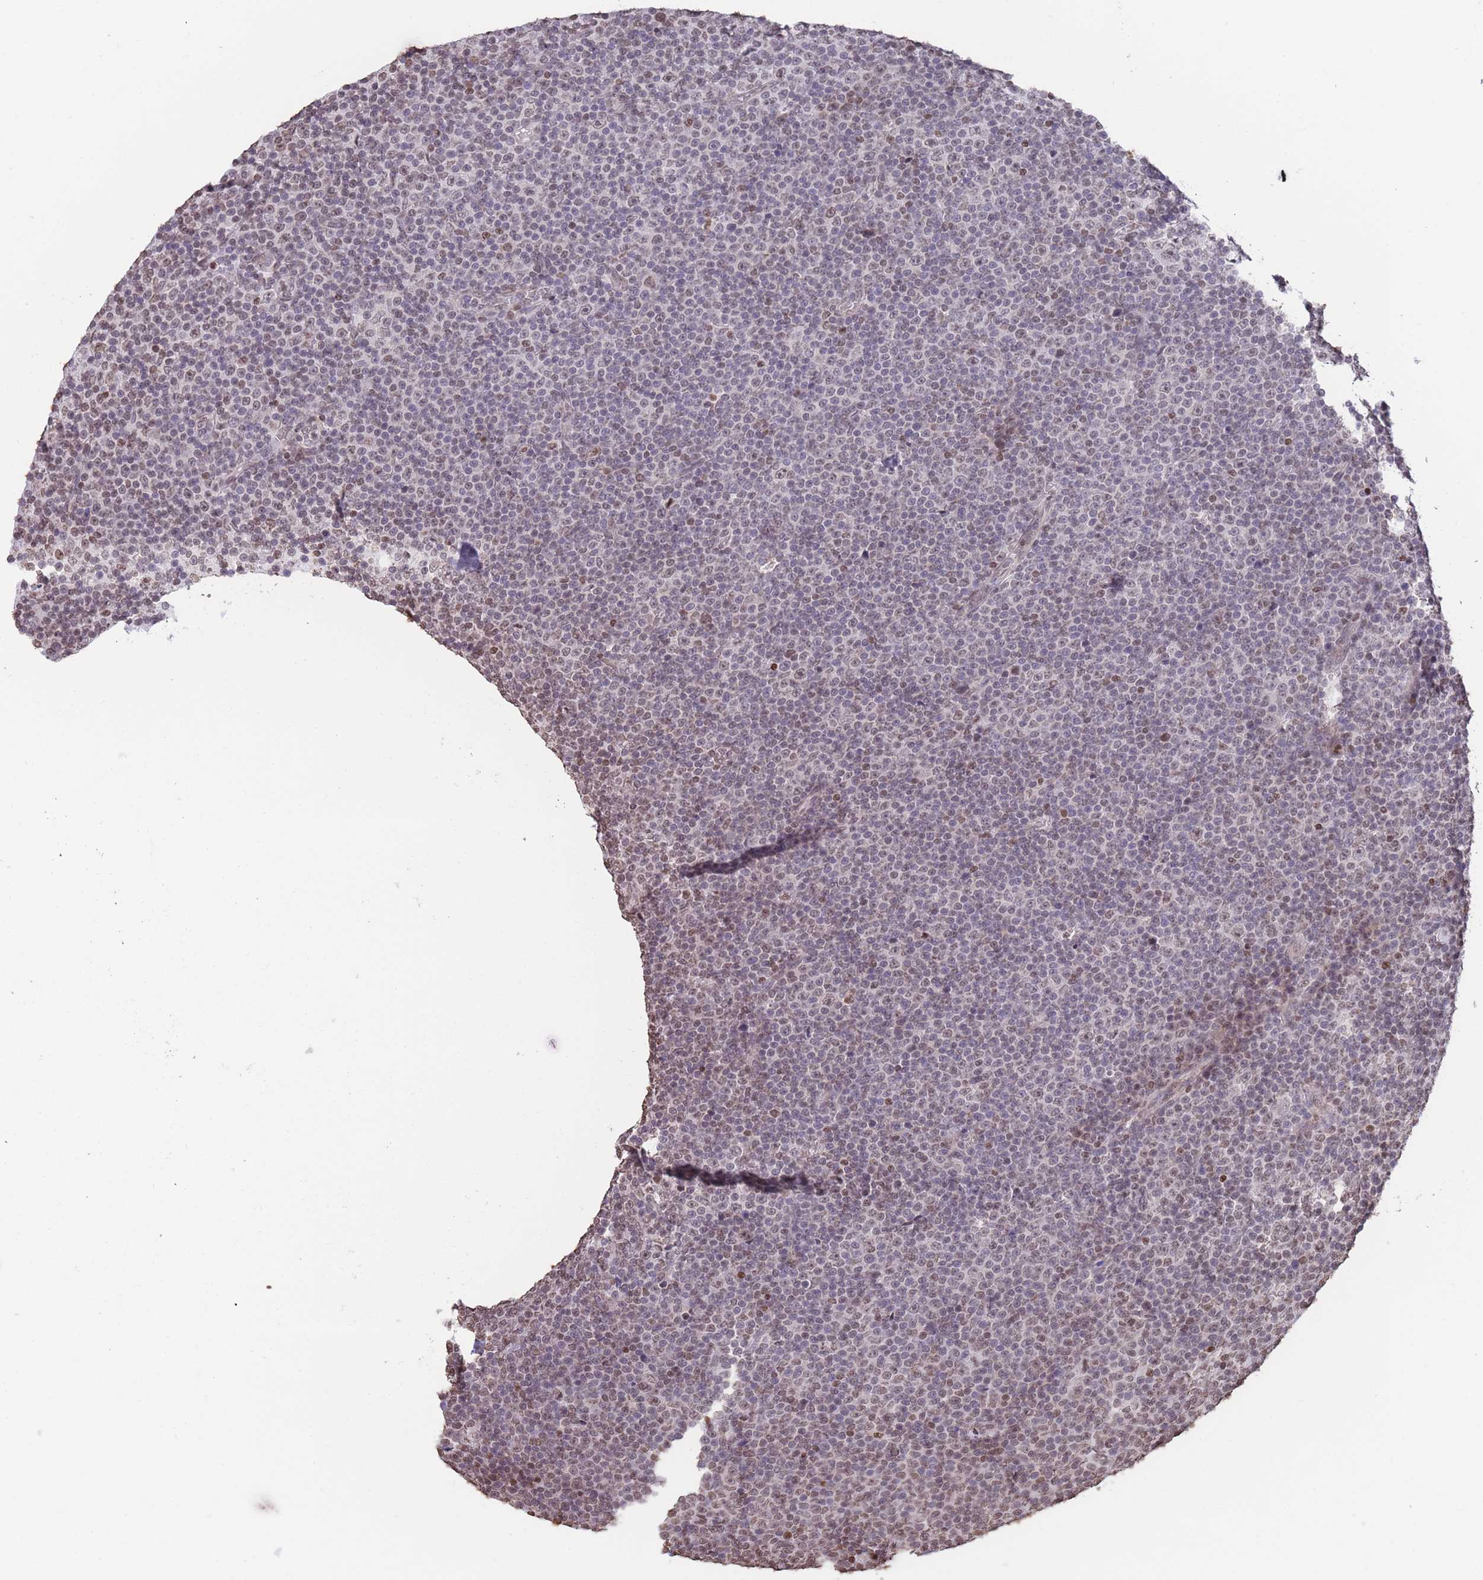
{"staining": {"intensity": "weak", "quantity": "25%-75%", "location": "nuclear"}, "tissue": "lymphoma", "cell_type": "Tumor cells", "image_type": "cancer", "snomed": [{"axis": "morphology", "description": "Malignant lymphoma, non-Hodgkin's type, Low grade"}, {"axis": "topography", "description": "Lymph node"}], "caption": "Approximately 25%-75% of tumor cells in lymphoma show weak nuclear protein staining as visualized by brown immunohistochemical staining.", "gene": "H2BC11", "patient": {"sex": "female", "age": 67}}